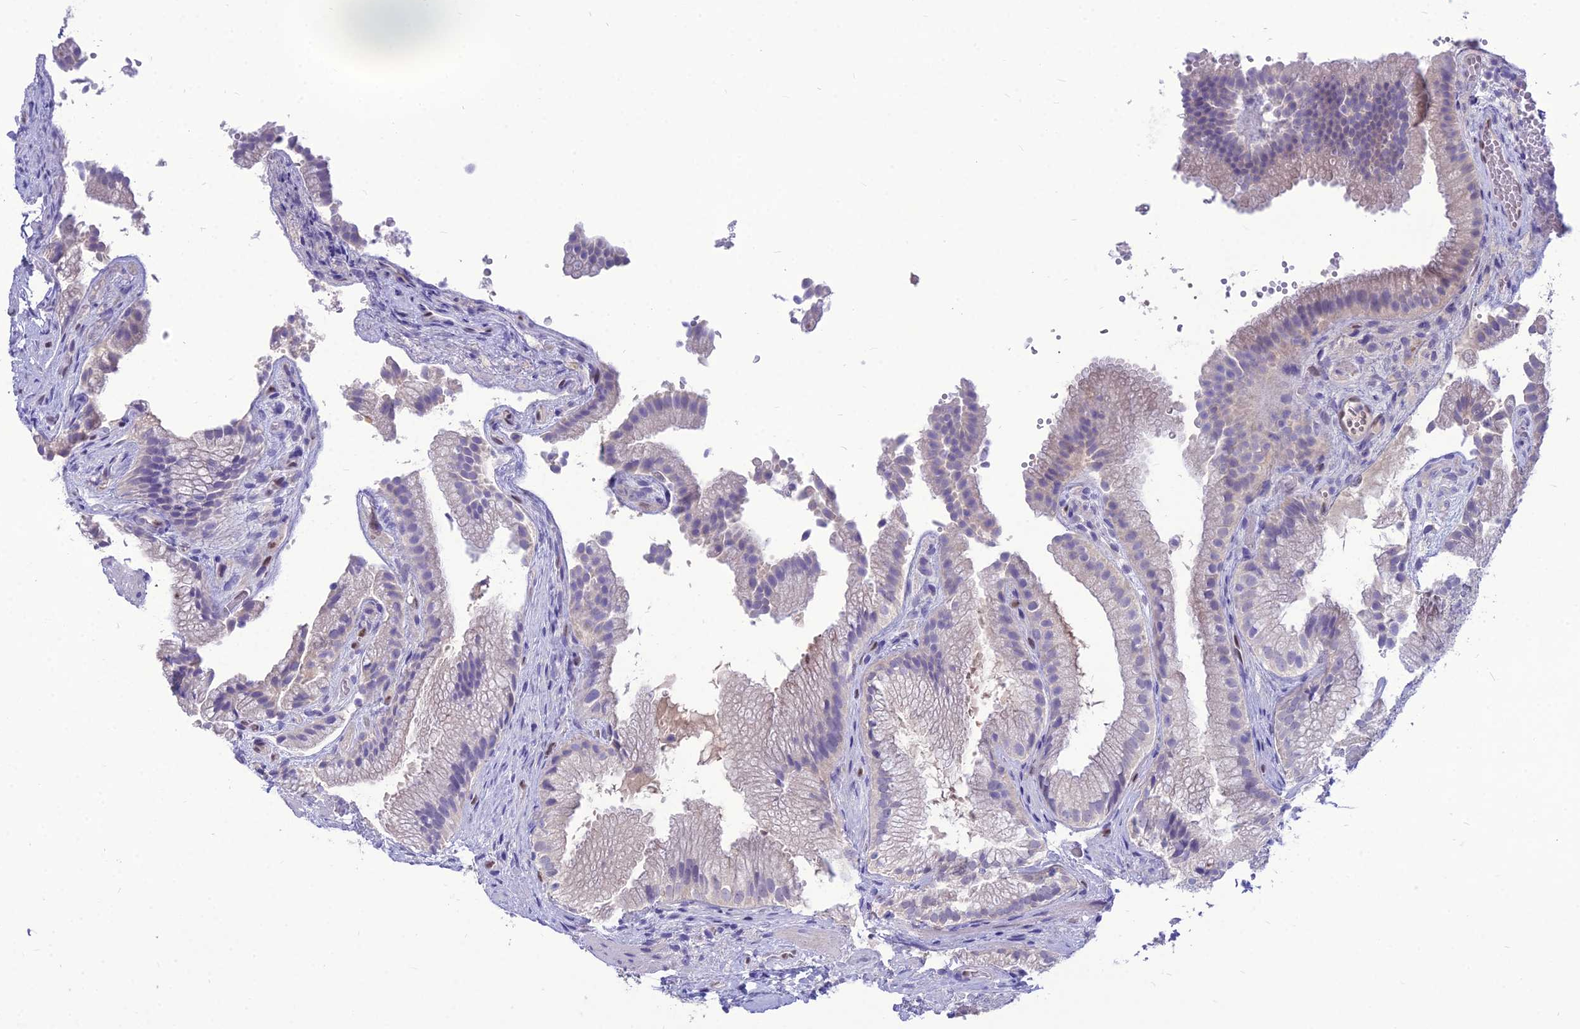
{"staining": {"intensity": "negative", "quantity": "none", "location": "none"}, "tissue": "gallbladder", "cell_type": "Glandular cells", "image_type": "normal", "snomed": [{"axis": "morphology", "description": "Normal tissue, NOS"}, {"axis": "morphology", "description": "Inflammation, NOS"}, {"axis": "topography", "description": "Gallbladder"}], "caption": "Protein analysis of benign gallbladder shows no significant expression in glandular cells.", "gene": "NOVA2", "patient": {"sex": "male", "age": 51}}